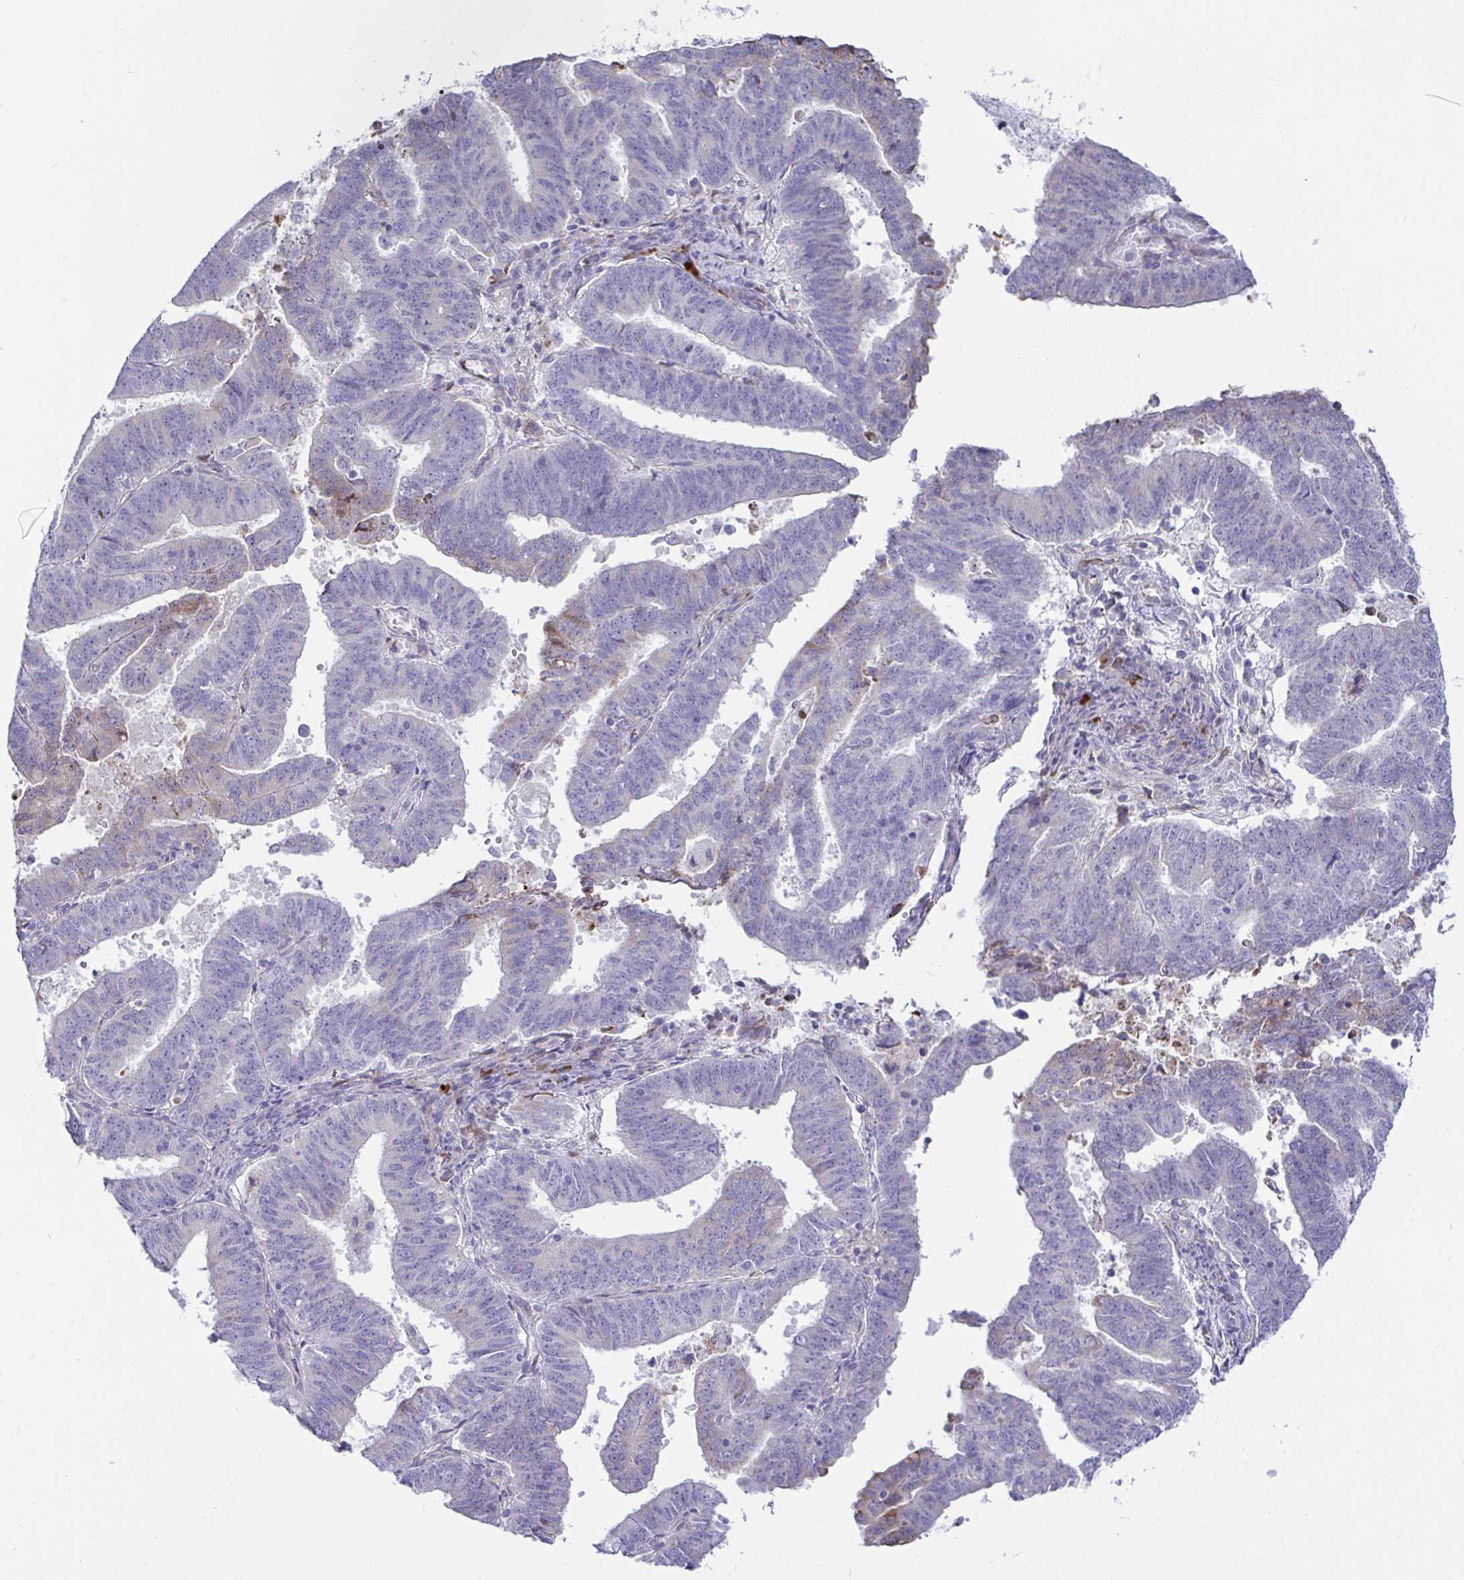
{"staining": {"intensity": "negative", "quantity": "none", "location": "none"}, "tissue": "endometrial cancer", "cell_type": "Tumor cells", "image_type": "cancer", "snomed": [{"axis": "morphology", "description": "Adenocarcinoma, NOS"}, {"axis": "topography", "description": "Endometrium"}], "caption": "Immunohistochemical staining of human endometrial cancer exhibits no significant positivity in tumor cells.", "gene": "TFPI2", "patient": {"sex": "female", "age": 82}}